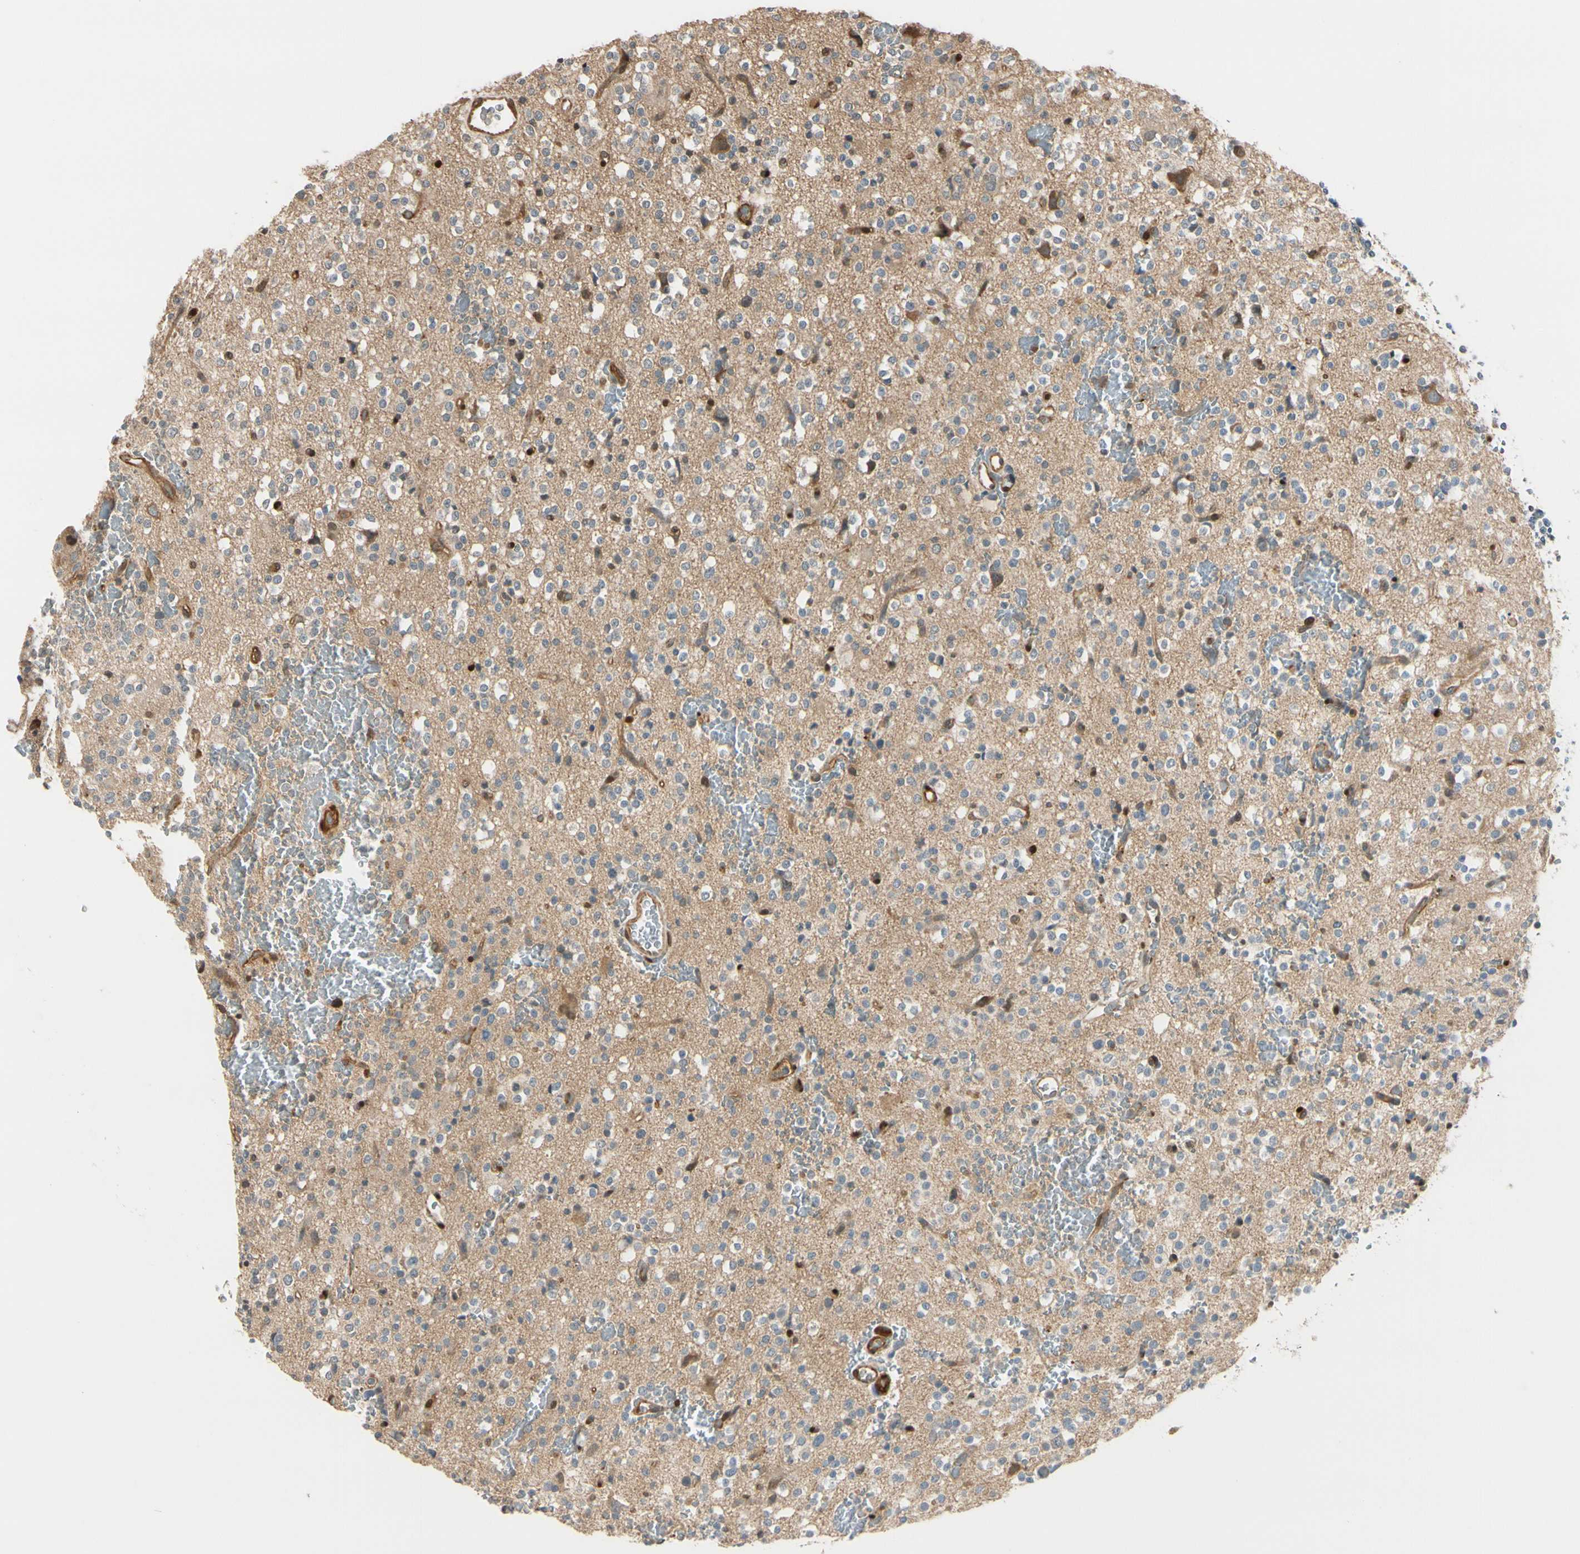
{"staining": {"intensity": "negative", "quantity": "none", "location": "none"}, "tissue": "glioma", "cell_type": "Tumor cells", "image_type": "cancer", "snomed": [{"axis": "morphology", "description": "Glioma, malignant, High grade"}, {"axis": "topography", "description": "Brain"}], "caption": "This photomicrograph is of glioma stained with immunohistochemistry to label a protein in brown with the nuclei are counter-stained blue. There is no positivity in tumor cells.", "gene": "RASGRF1", "patient": {"sex": "male", "age": 47}}